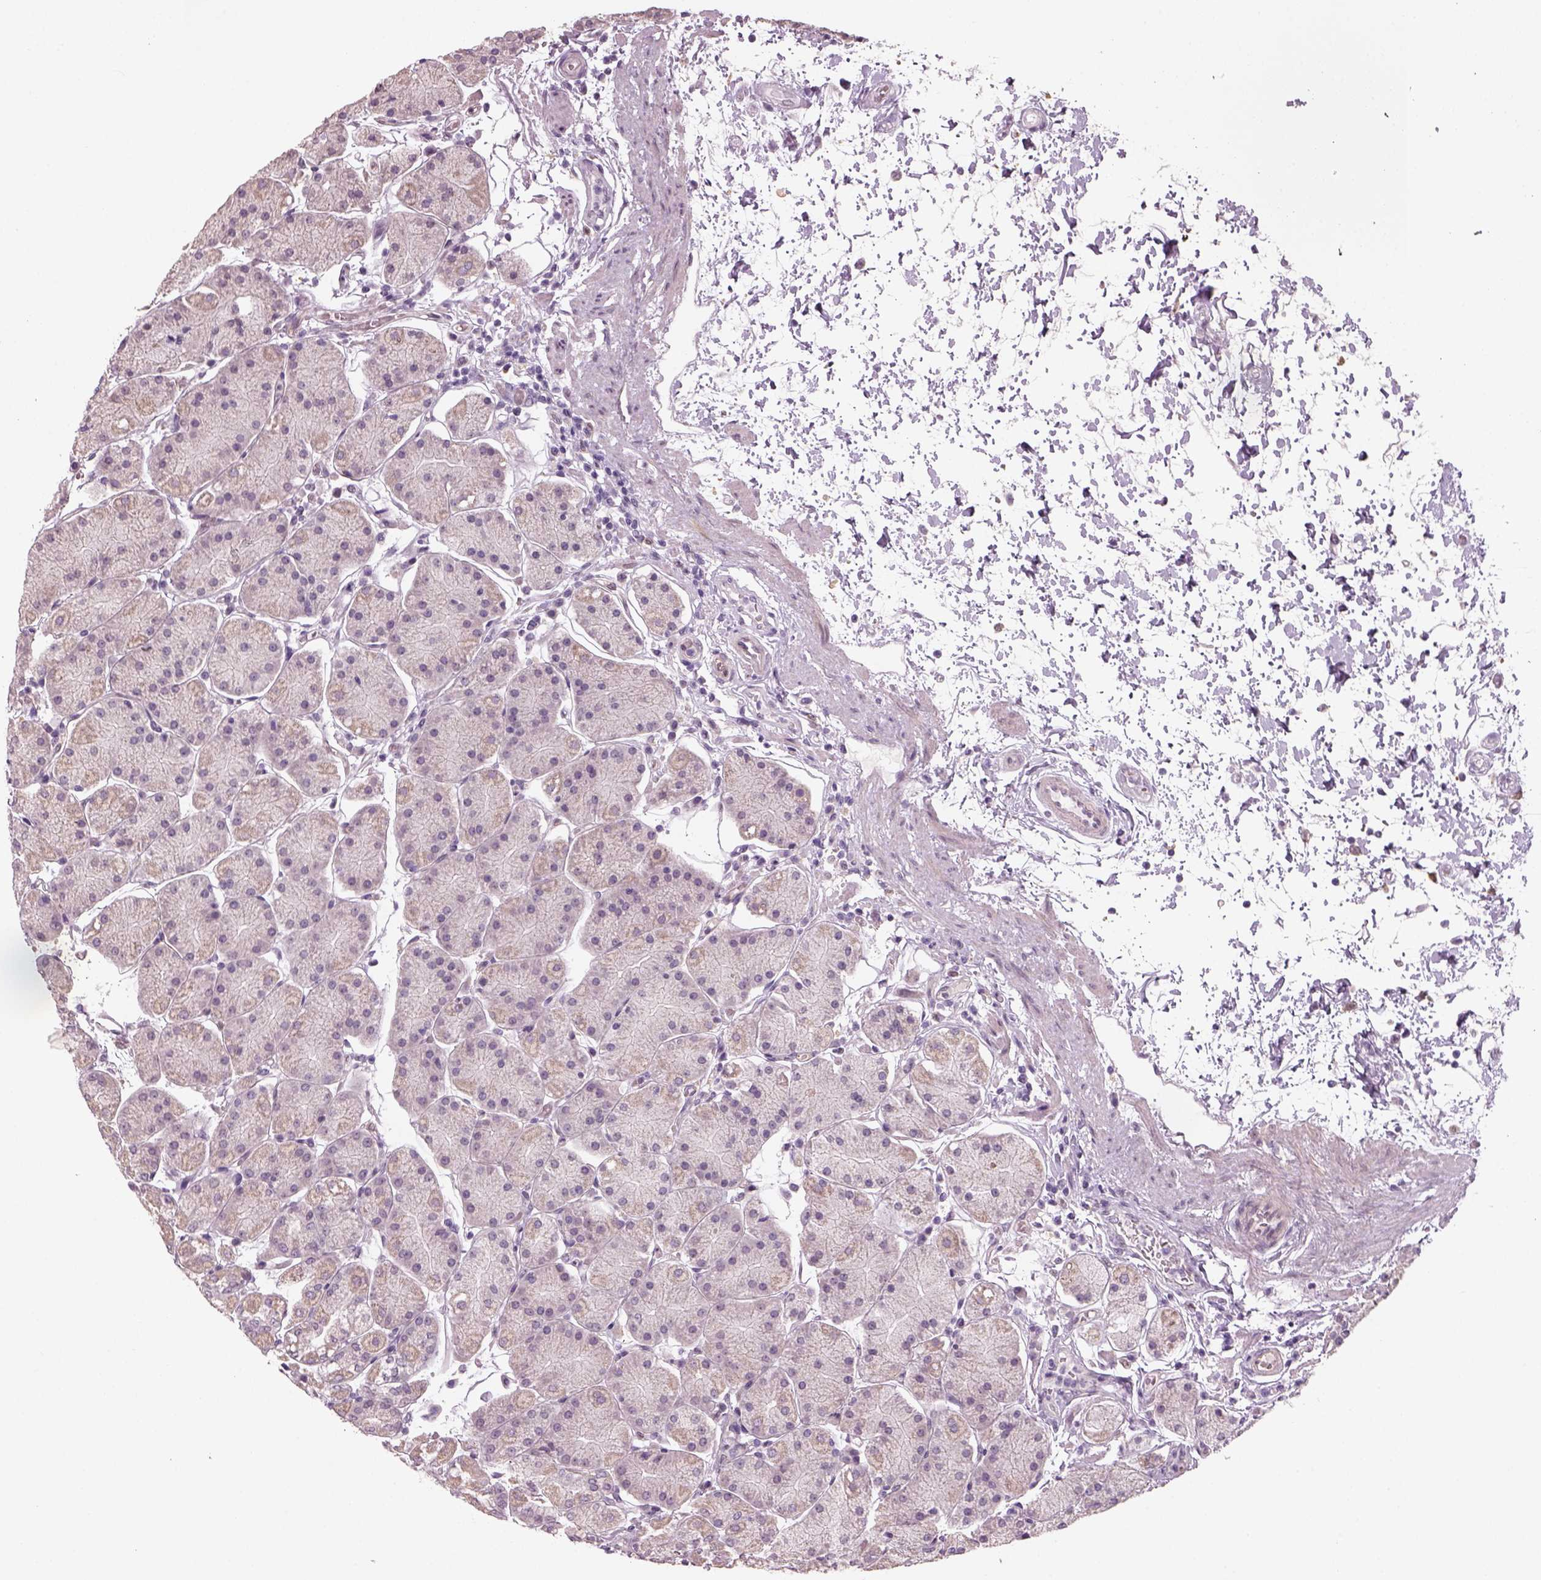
{"staining": {"intensity": "negative", "quantity": "none", "location": "none"}, "tissue": "stomach", "cell_type": "Glandular cells", "image_type": "normal", "snomed": [{"axis": "morphology", "description": "Normal tissue, NOS"}, {"axis": "topography", "description": "Stomach"}], "caption": "An immunohistochemistry (IHC) micrograph of unremarkable stomach is shown. There is no staining in glandular cells of stomach.", "gene": "NAT8B", "patient": {"sex": "male", "age": 54}}